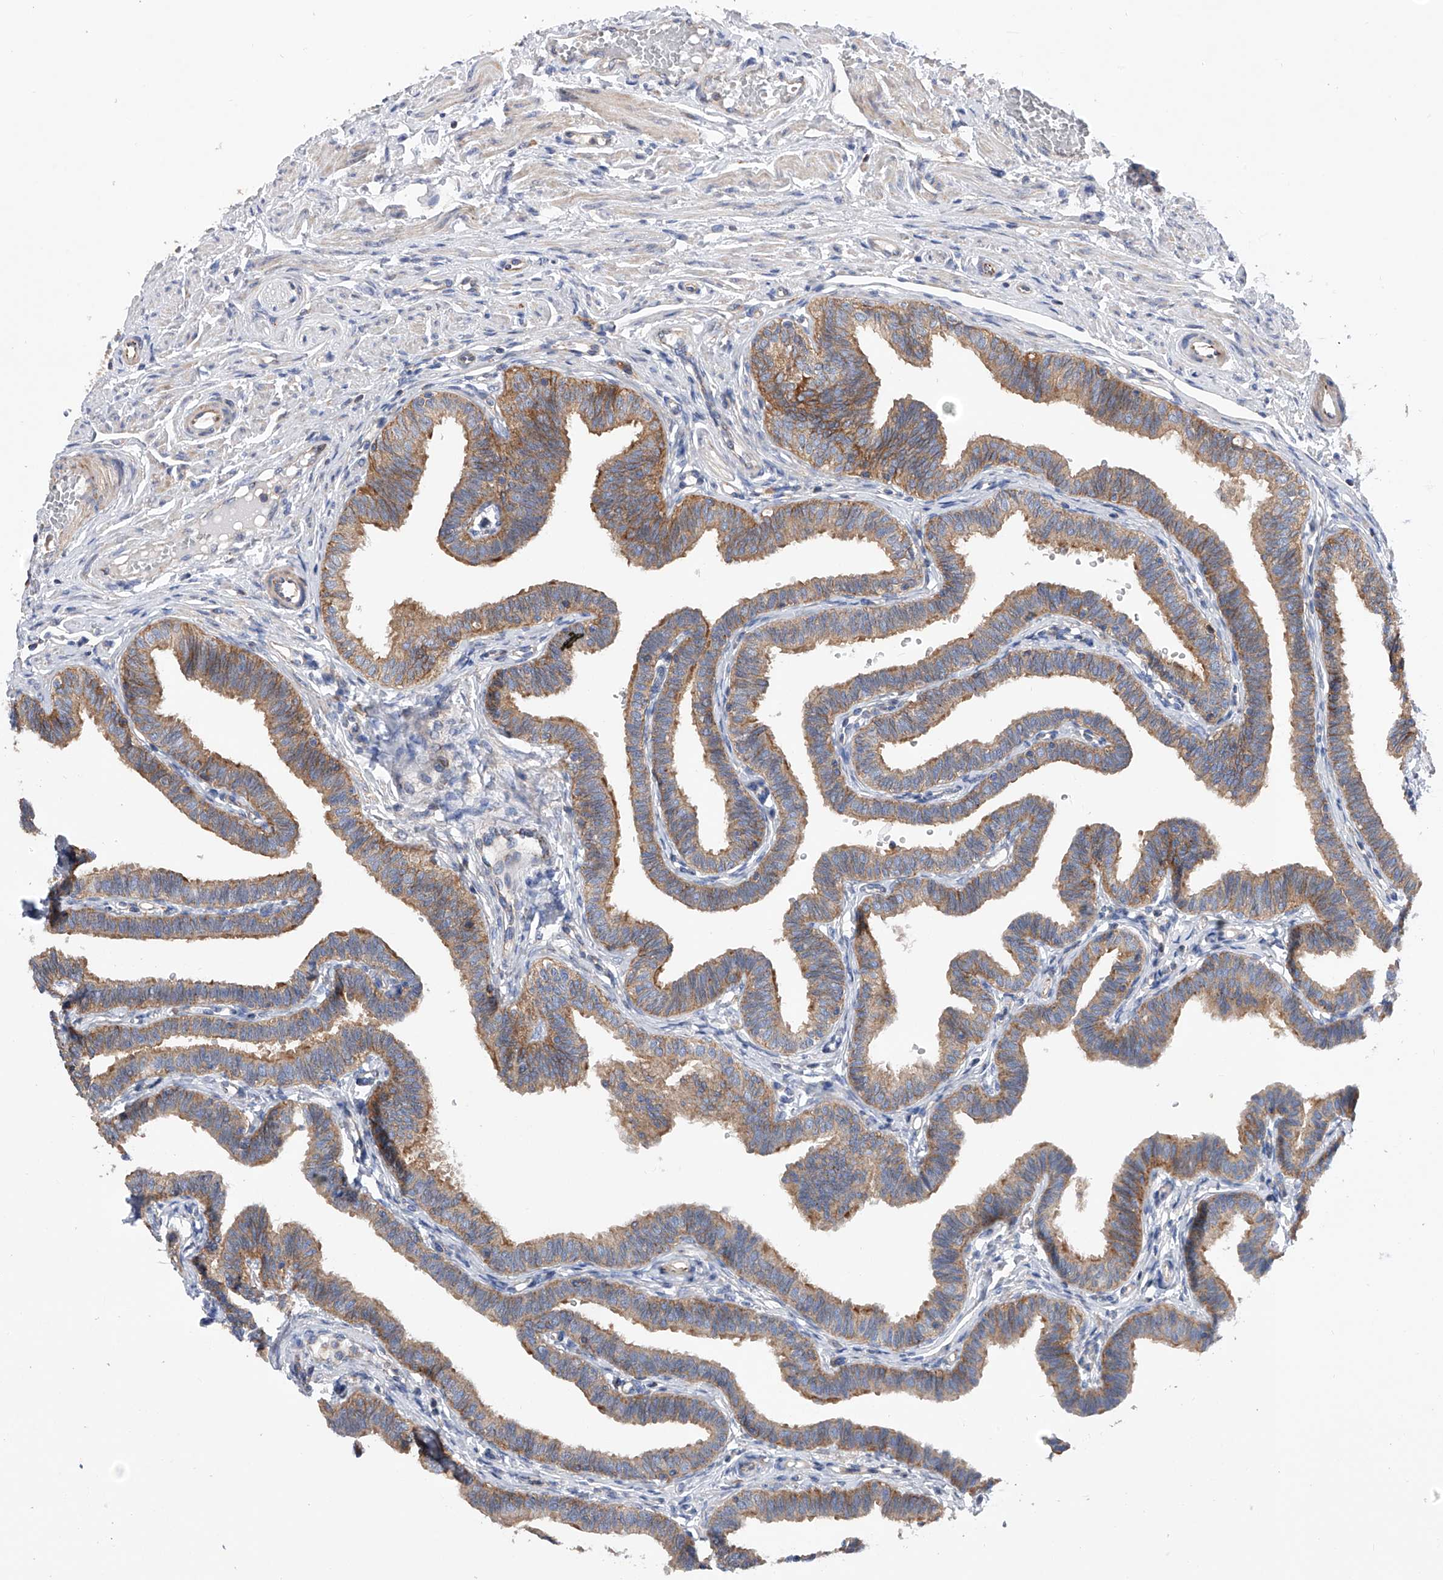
{"staining": {"intensity": "moderate", "quantity": ">75%", "location": "cytoplasmic/membranous"}, "tissue": "fallopian tube", "cell_type": "Glandular cells", "image_type": "normal", "snomed": [{"axis": "morphology", "description": "Normal tissue, NOS"}, {"axis": "topography", "description": "Fallopian tube"}, {"axis": "topography", "description": "Ovary"}], "caption": "Brown immunohistochemical staining in benign human fallopian tube shows moderate cytoplasmic/membranous staining in approximately >75% of glandular cells. The staining is performed using DAB brown chromogen to label protein expression. The nuclei are counter-stained blue using hematoxylin.", "gene": "MLYCD", "patient": {"sex": "female", "age": 23}}